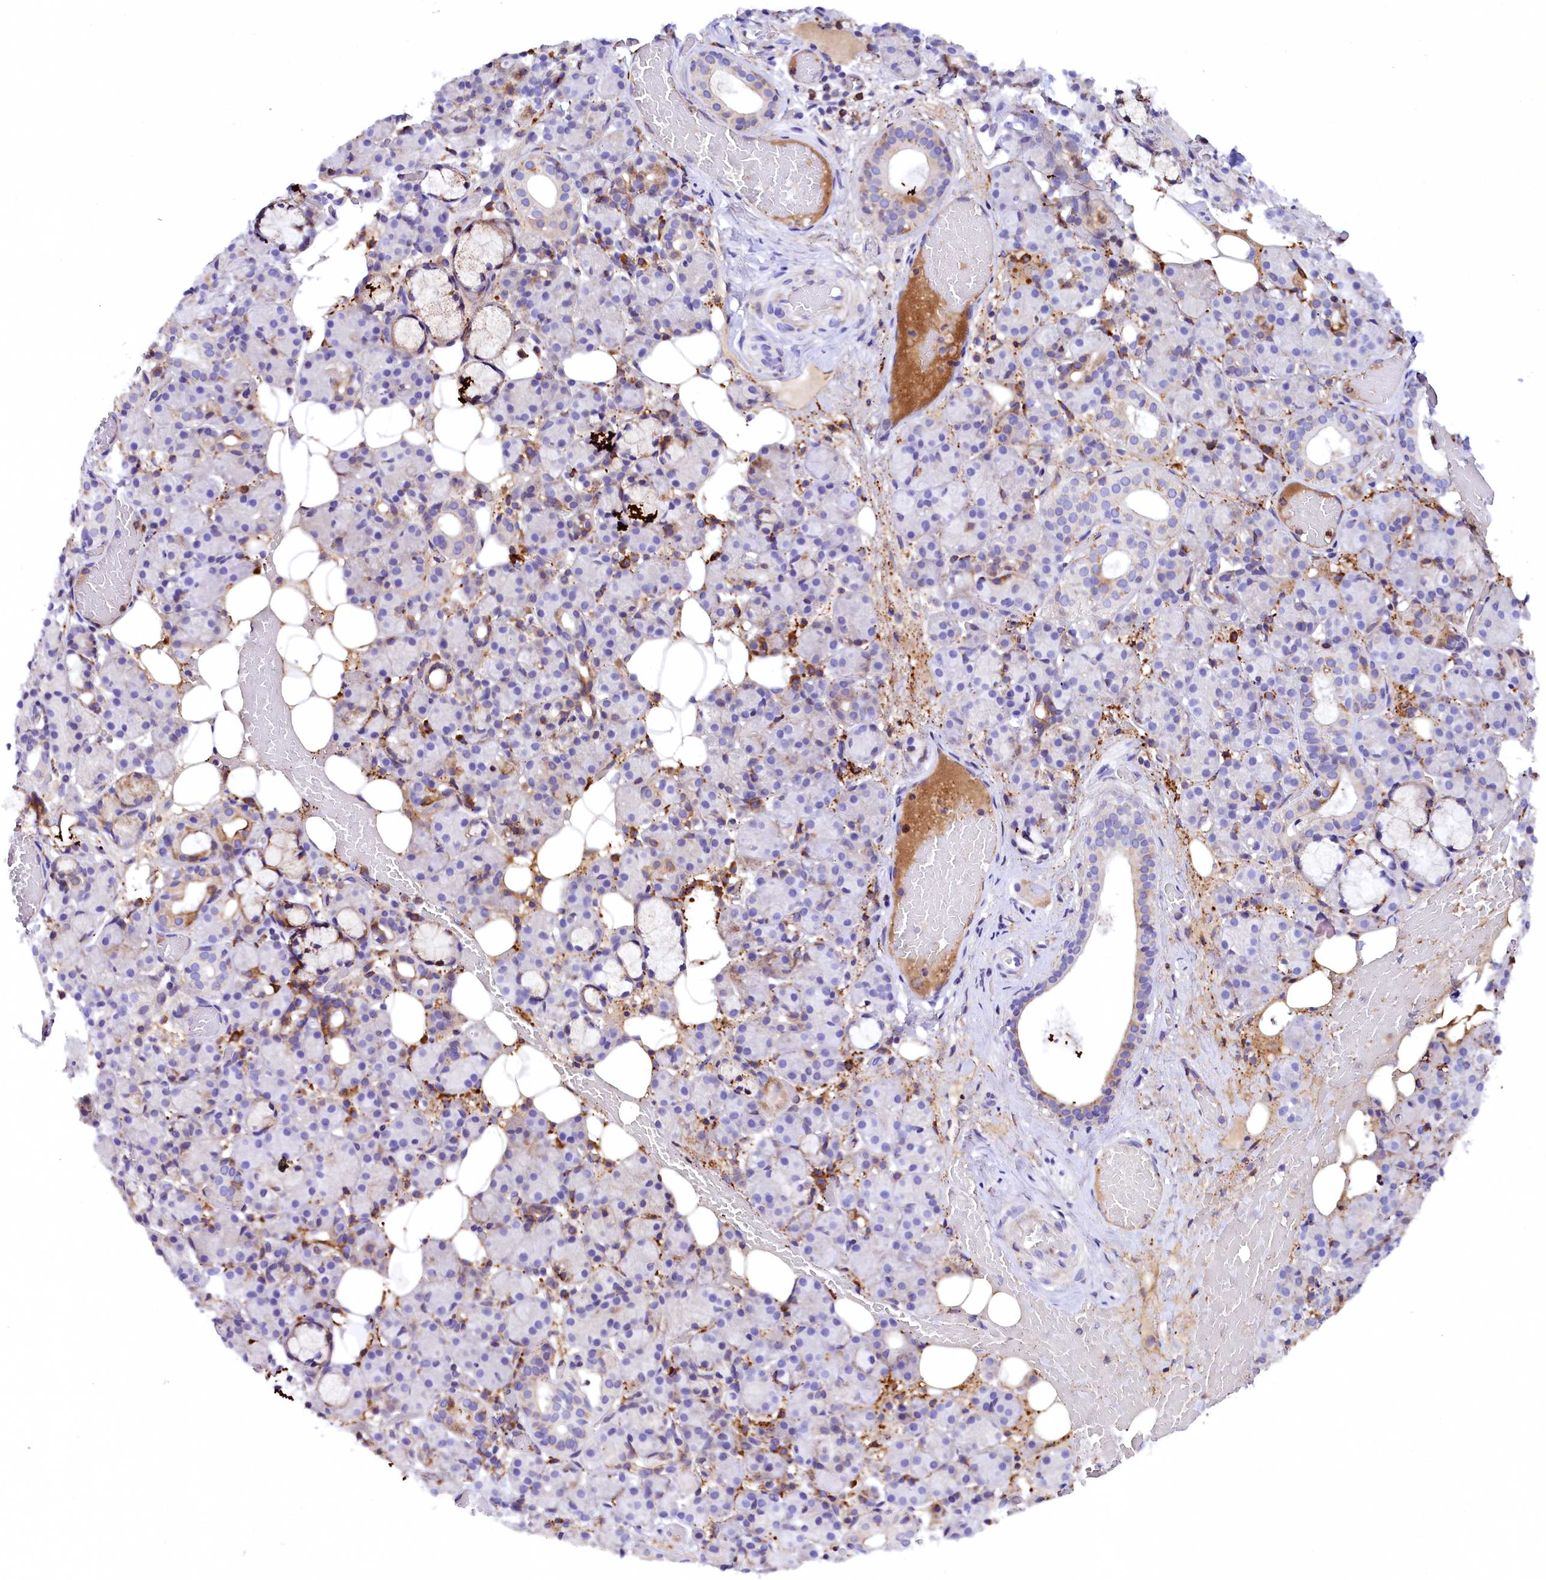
{"staining": {"intensity": "negative", "quantity": "none", "location": "none"}, "tissue": "salivary gland", "cell_type": "Glandular cells", "image_type": "normal", "snomed": [{"axis": "morphology", "description": "Normal tissue, NOS"}, {"axis": "topography", "description": "Salivary gland"}], "caption": "The histopathology image exhibits no significant expression in glandular cells of salivary gland.", "gene": "CMTR2", "patient": {"sex": "male", "age": 63}}